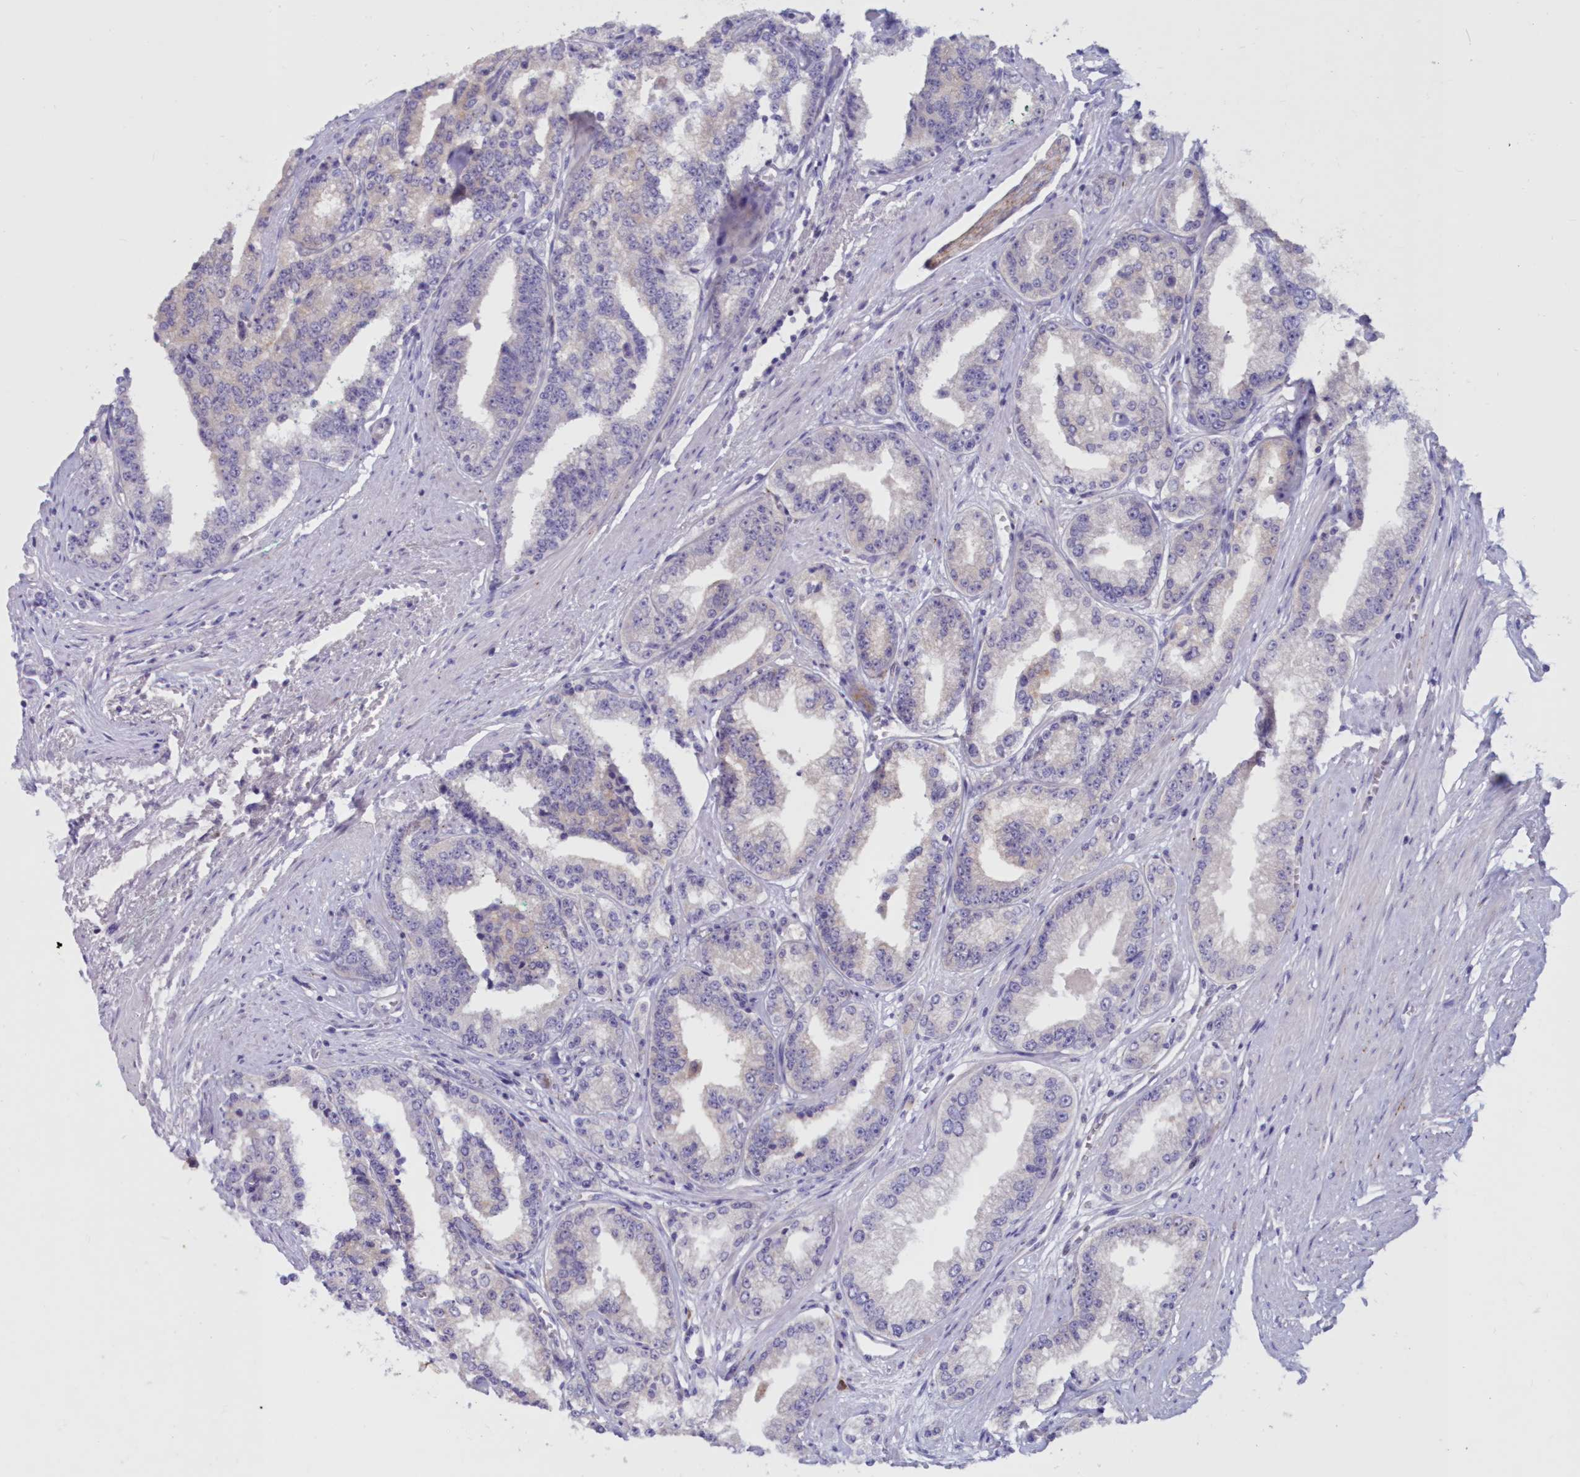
{"staining": {"intensity": "negative", "quantity": "none", "location": "none"}, "tissue": "prostate cancer", "cell_type": "Tumor cells", "image_type": "cancer", "snomed": [{"axis": "morphology", "description": "Adenocarcinoma, High grade"}, {"axis": "topography", "description": "Prostate"}], "caption": "Immunohistochemistry (IHC) of prostate high-grade adenocarcinoma displays no expression in tumor cells.", "gene": "SNED1", "patient": {"sex": "male", "age": 71}}